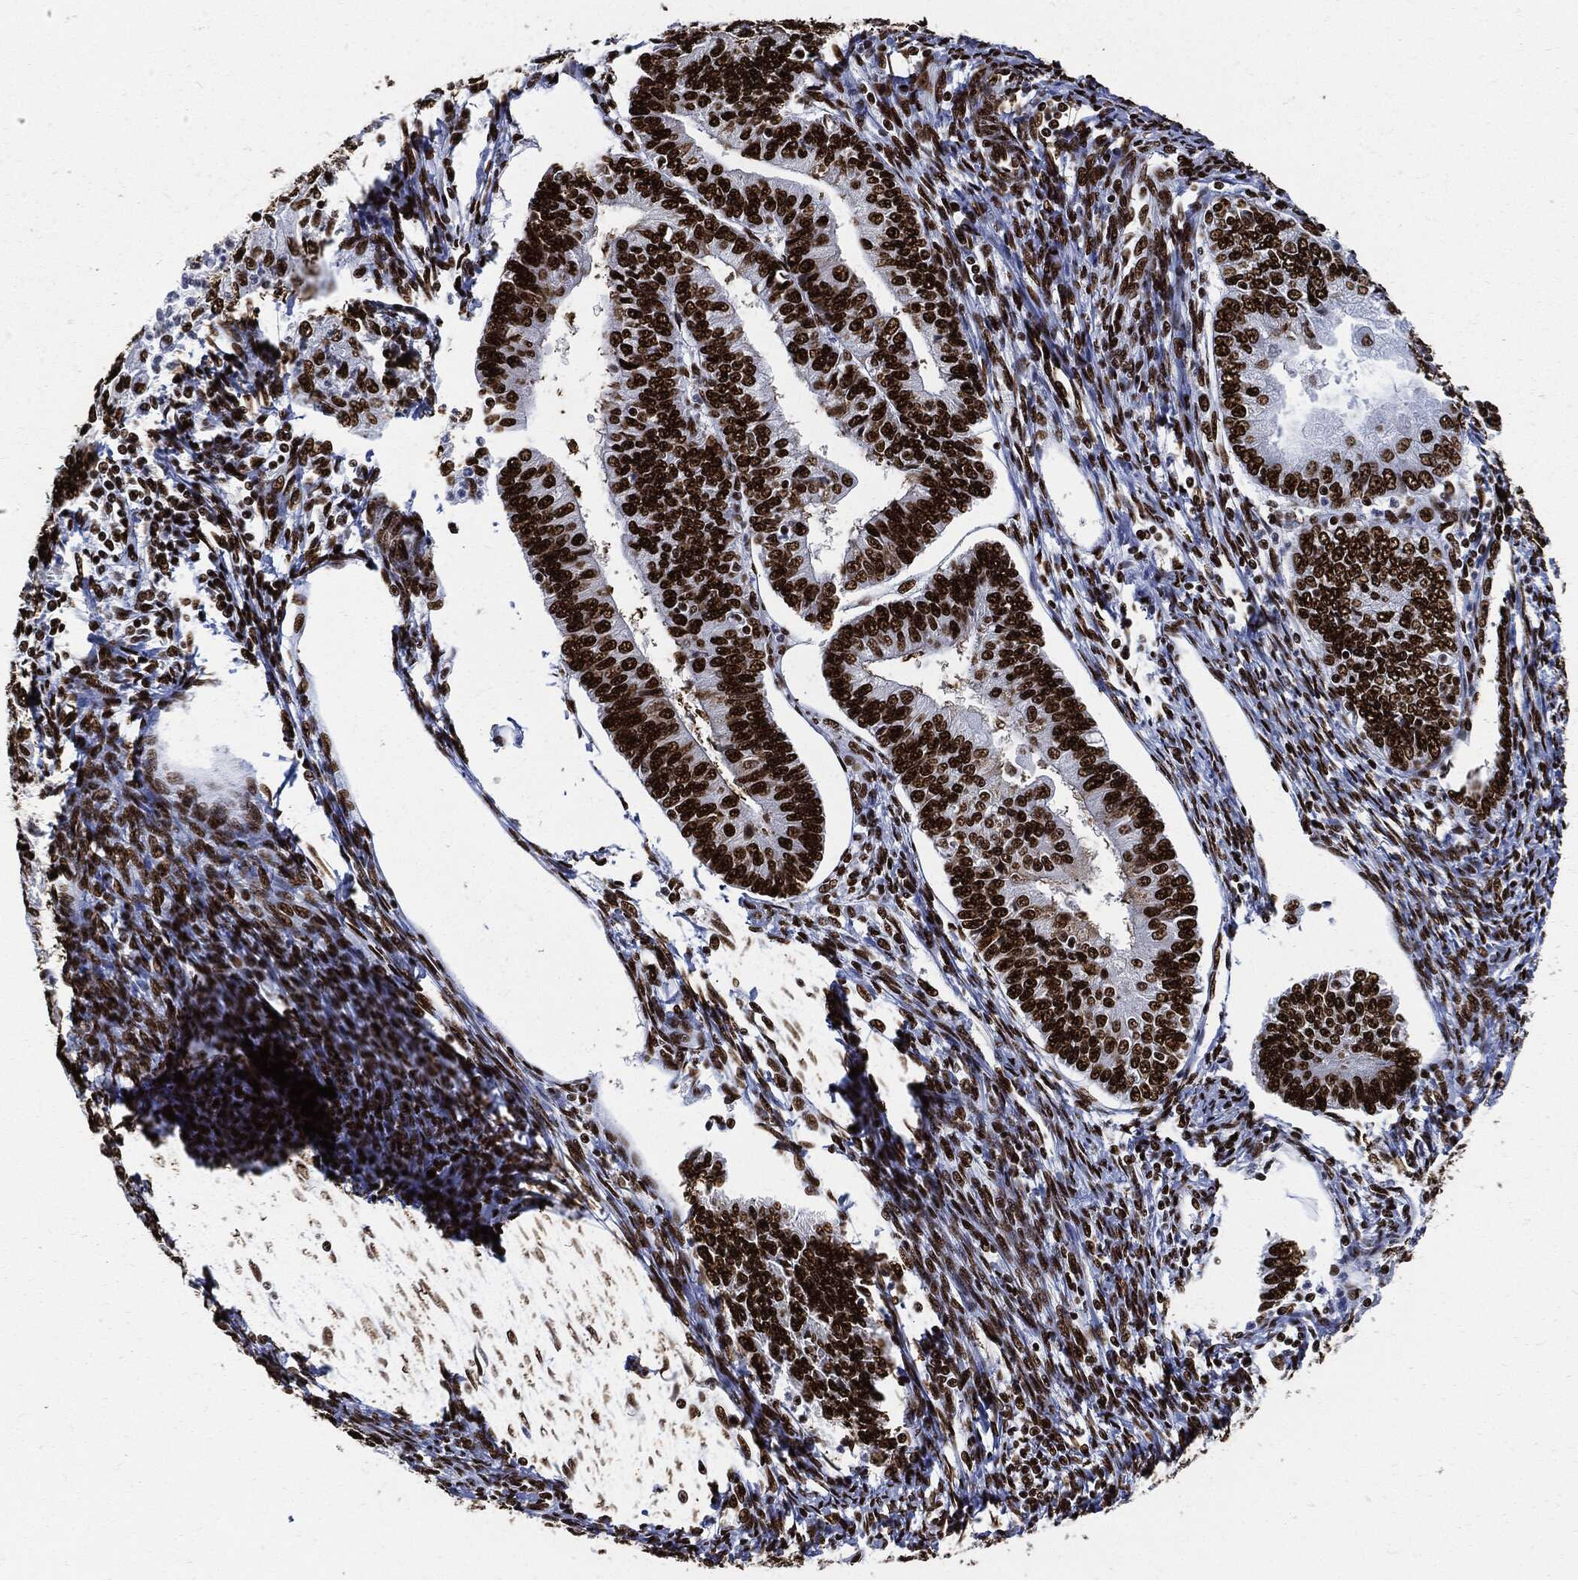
{"staining": {"intensity": "strong", "quantity": ">75%", "location": "nuclear"}, "tissue": "endometrial cancer", "cell_type": "Tumor cells", "image_type": "cancer", "snomed": [{"axis": "morphology", "description": "Adenocarcinoma, NOS"}, {"axis": "topography", "description": "Endometrium"}], "caption": "Tumor cells demonstrate high levels of strong nuclear staining in approximately >75% of cells in human endometrial cancer (adenocarcinoma).", "gene": "RECQL", "patient": {"sex": "female", "age": 56}}